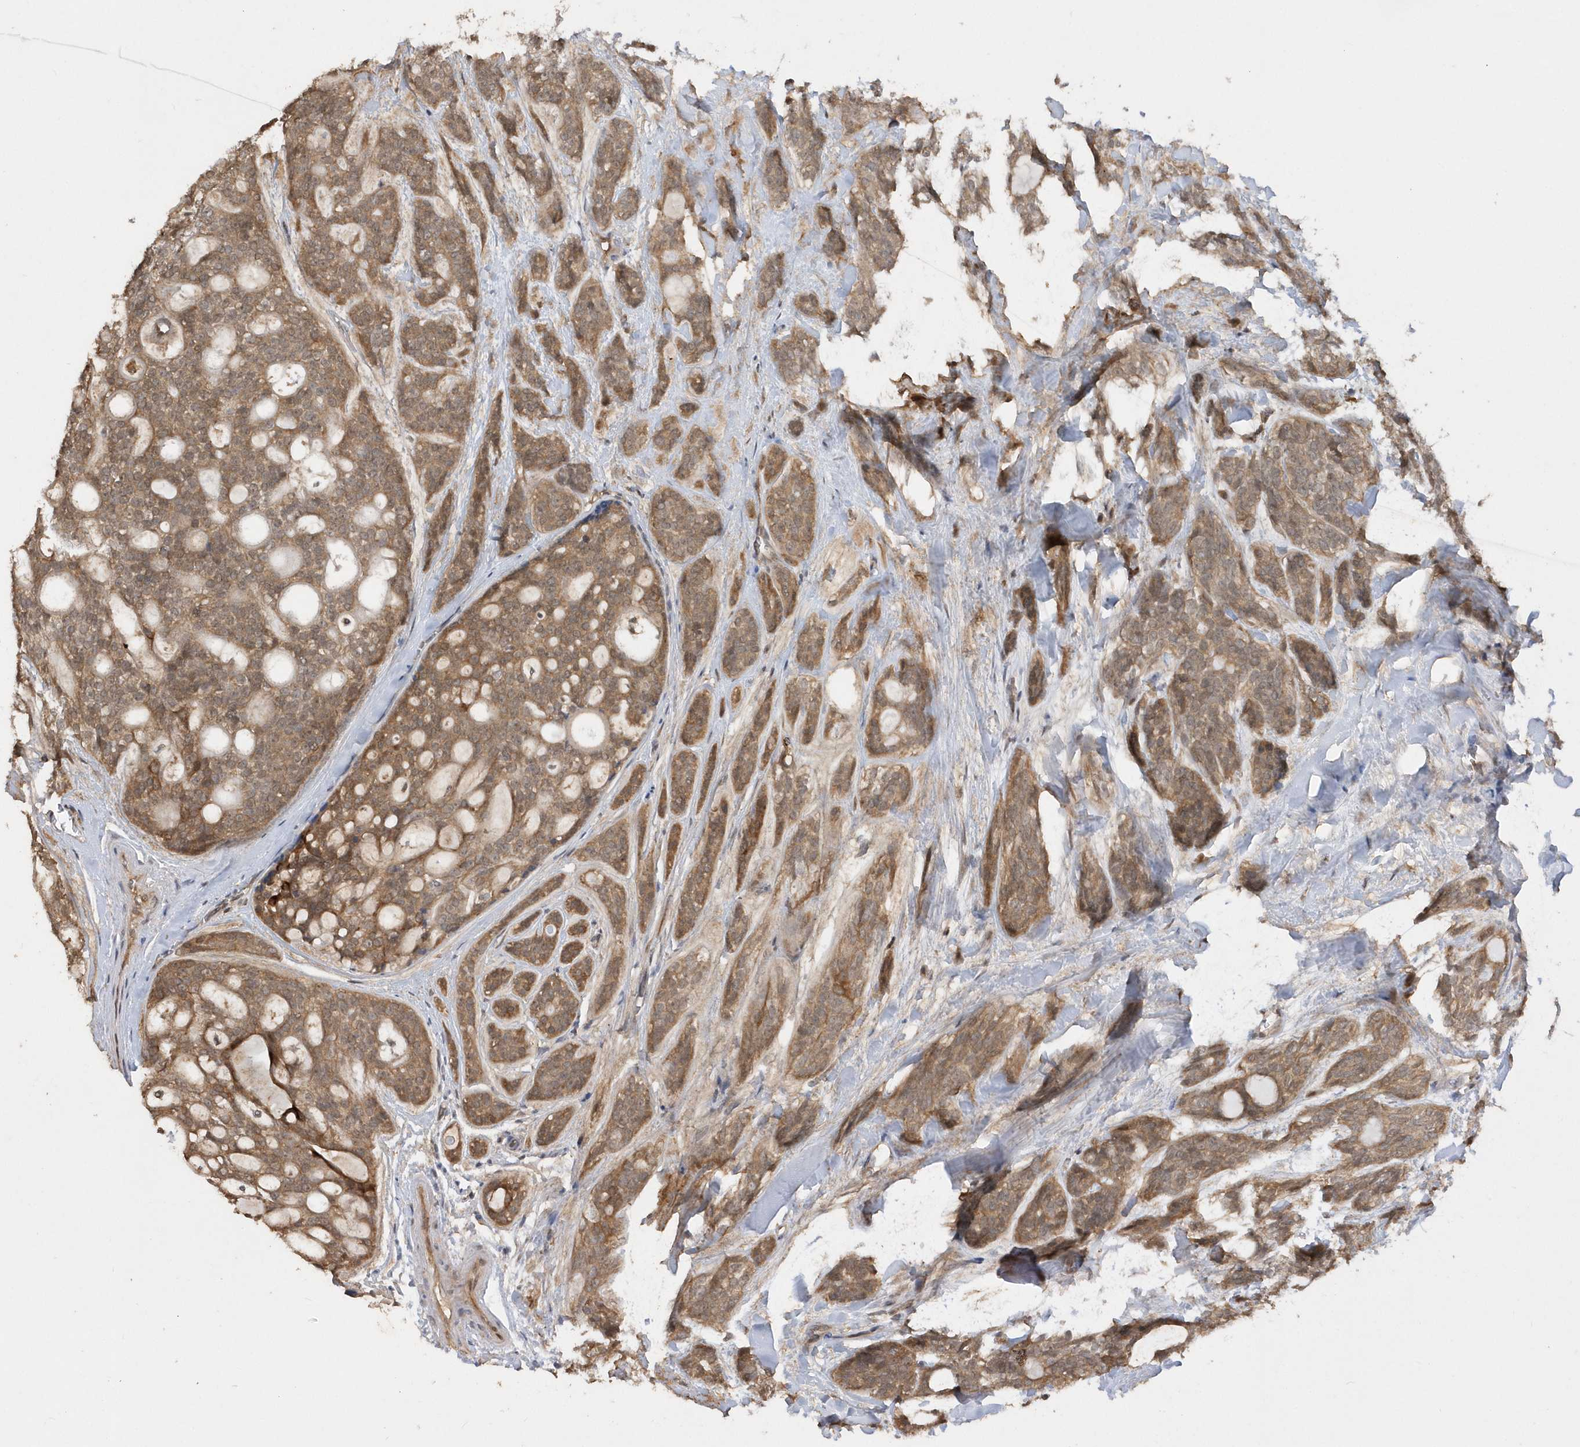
{"staining": {"intensity": "moderate", "quantity": ">75%", "location": "cytoplasmic/membranous"}, "tissue": "head and neck cancer", "cell_type": "Tumor cells", "image_type": "cancer", "snomed": [{"axis": "morphology", "description": "Adenocarcinoma, NOS"}, {"axis": "topography", "description": "Head-Neck"}], "caption": "The micrograph demonstrates immunohistochemical staining of adenocarcinoma (head and neck). There is moderate cytoplasmic/membranous positivity is present in about >75% of tumor cells.", "gene": "RPE", "patient": {"sex": "male", "age": 66}}